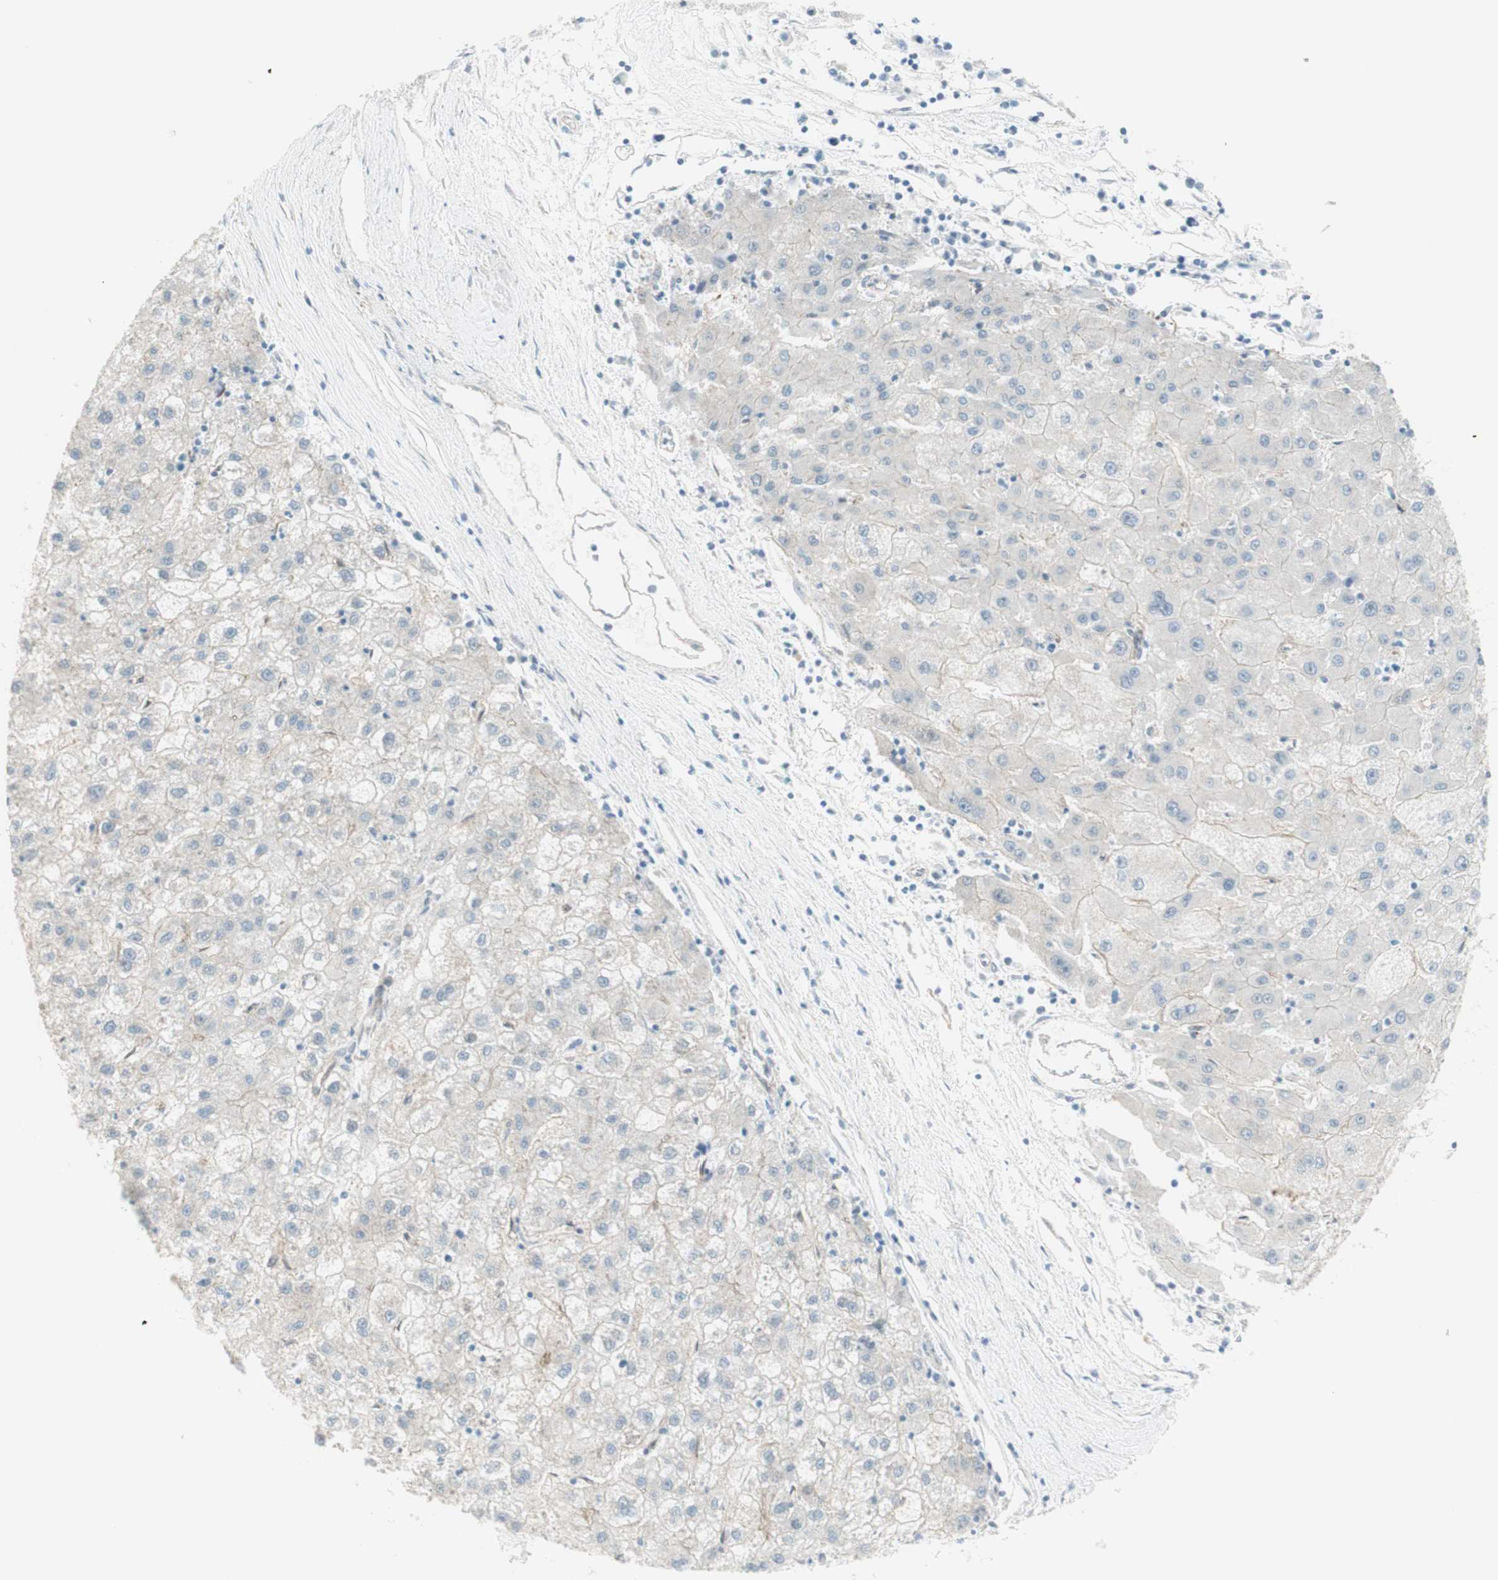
{"staining": {"intensity": "negative", "quantity": "none", "location": "none"}, "tissue": "liver cancer", "cell_type": "Tumor cells", "image_type": "cancer", "snomed": [{"axis": "morphology", "description": "Carcinoma, Hepatocellular, NOS"}, {"axis": "topography", "description": "Liver"}], "caption": "Liver cancer (hepatocellular carcinoma) stained for a protein using IHC displays no positivity tumor cells.", "gene": "MYO6", "patient": {"sex": "male", "age": 72}}